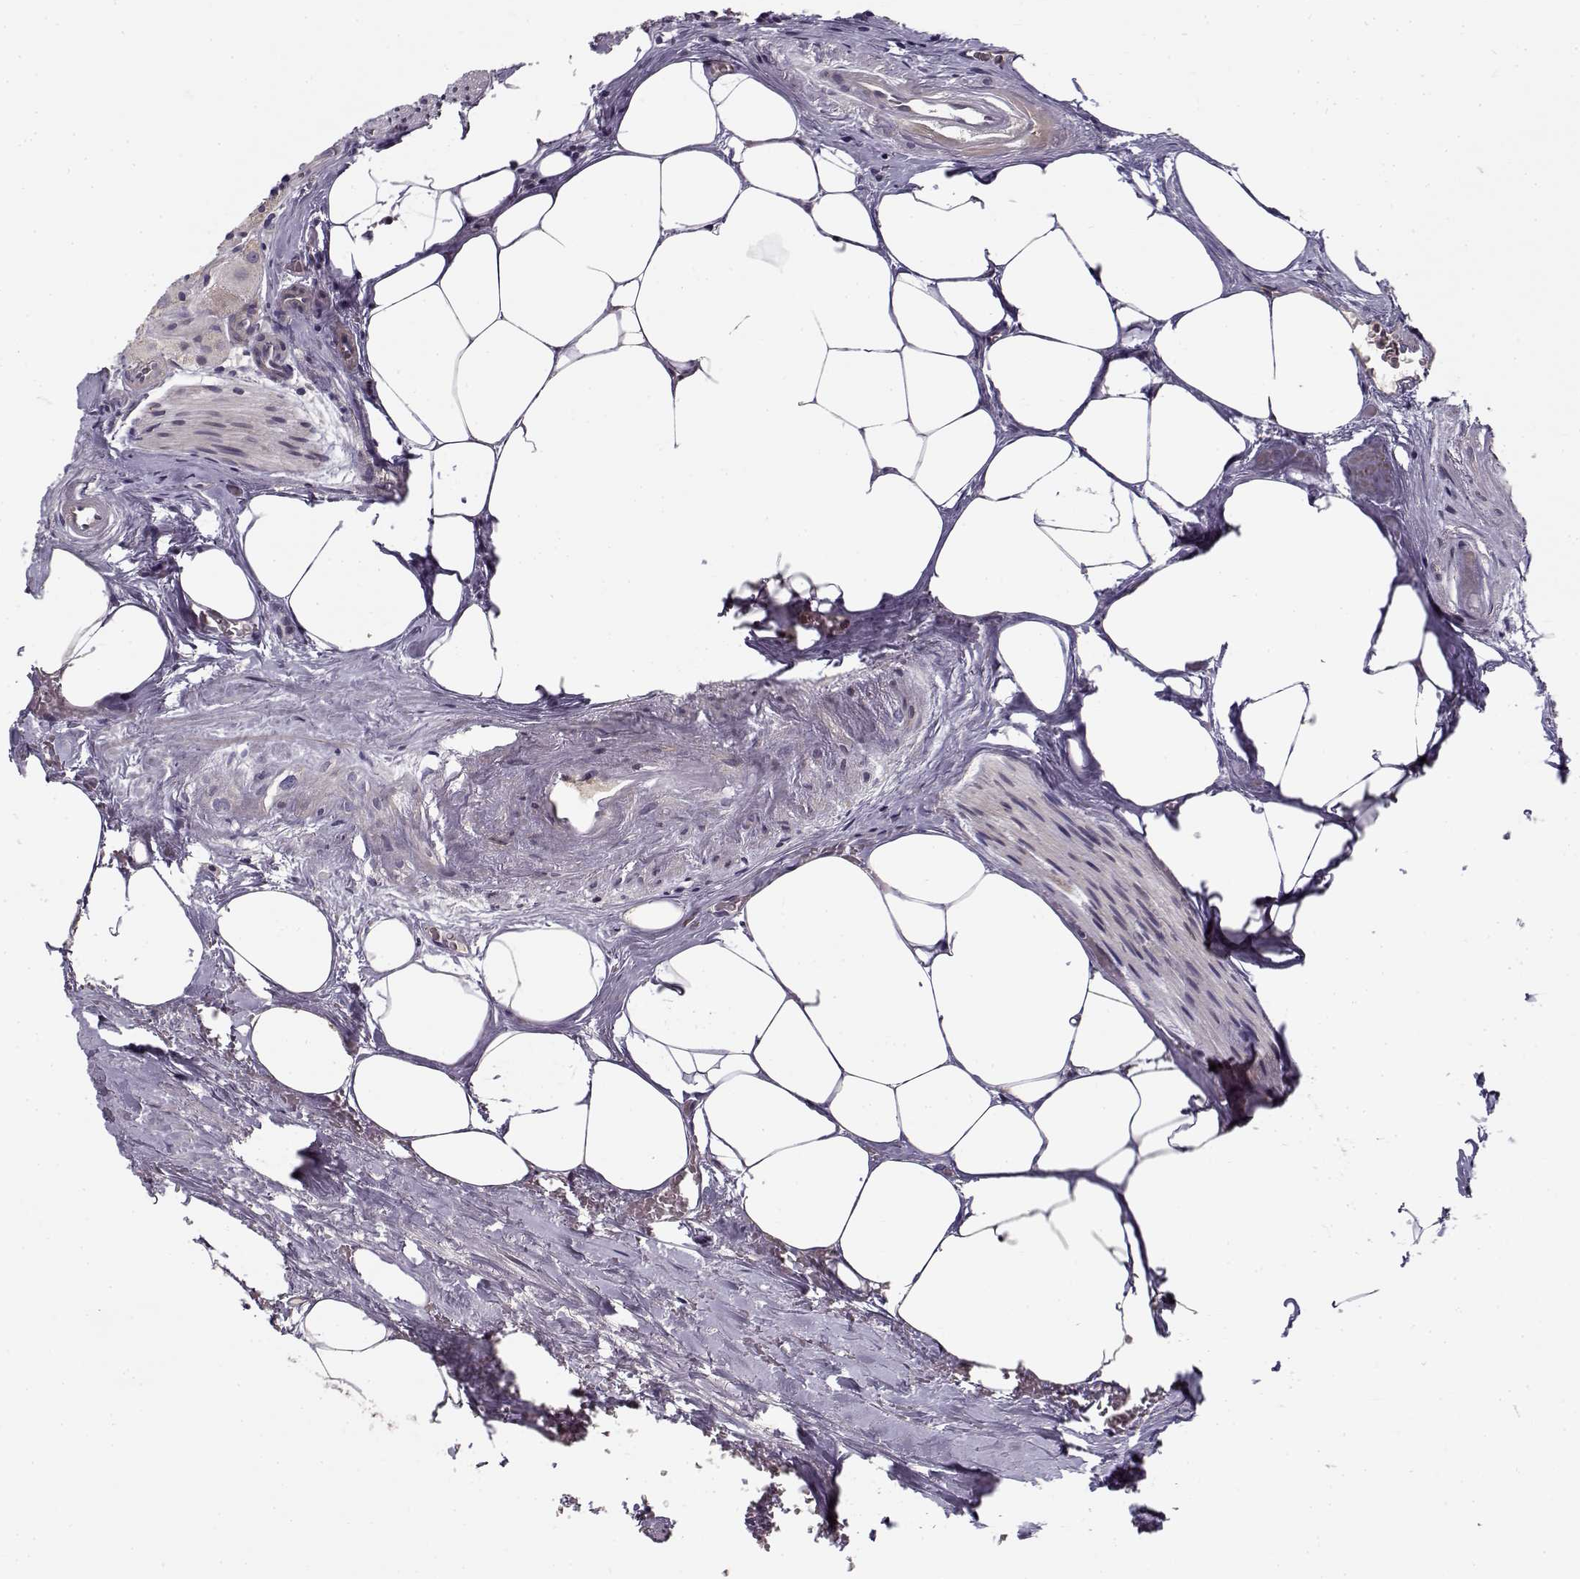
{"staining": {"intensity": "negative", "quantity": "none", "location": "none"}, "tissue": "prostate cancer", "cell_type": "Tumor cells", "image_type": "cancer", "snomed": [{"axis": "morphology", "description": "Adenocarcinoma, NOS"}, {"axis": "morphology", "description": "Adenocarcinoma, High grade"}, {"axis": "topography", "description": "Prostate"}], "caption": "Immunohistochemistry (IHC) histopathology image of neoplastic tissue: human prostate adenocarcinoma stained with DAB (3,3'-diaminobenzidine) exhibits no significant protein positivity in tumor cells. The staining was performed using DAB (3,3'-diaminobenzidine) to visualize the protein expression in brown, while the nuclei were stained in blue with hematoxylin (Magnification: 20x).", "gene": "RGS9BP", "patient": {"sex": "male", "age": 64}}